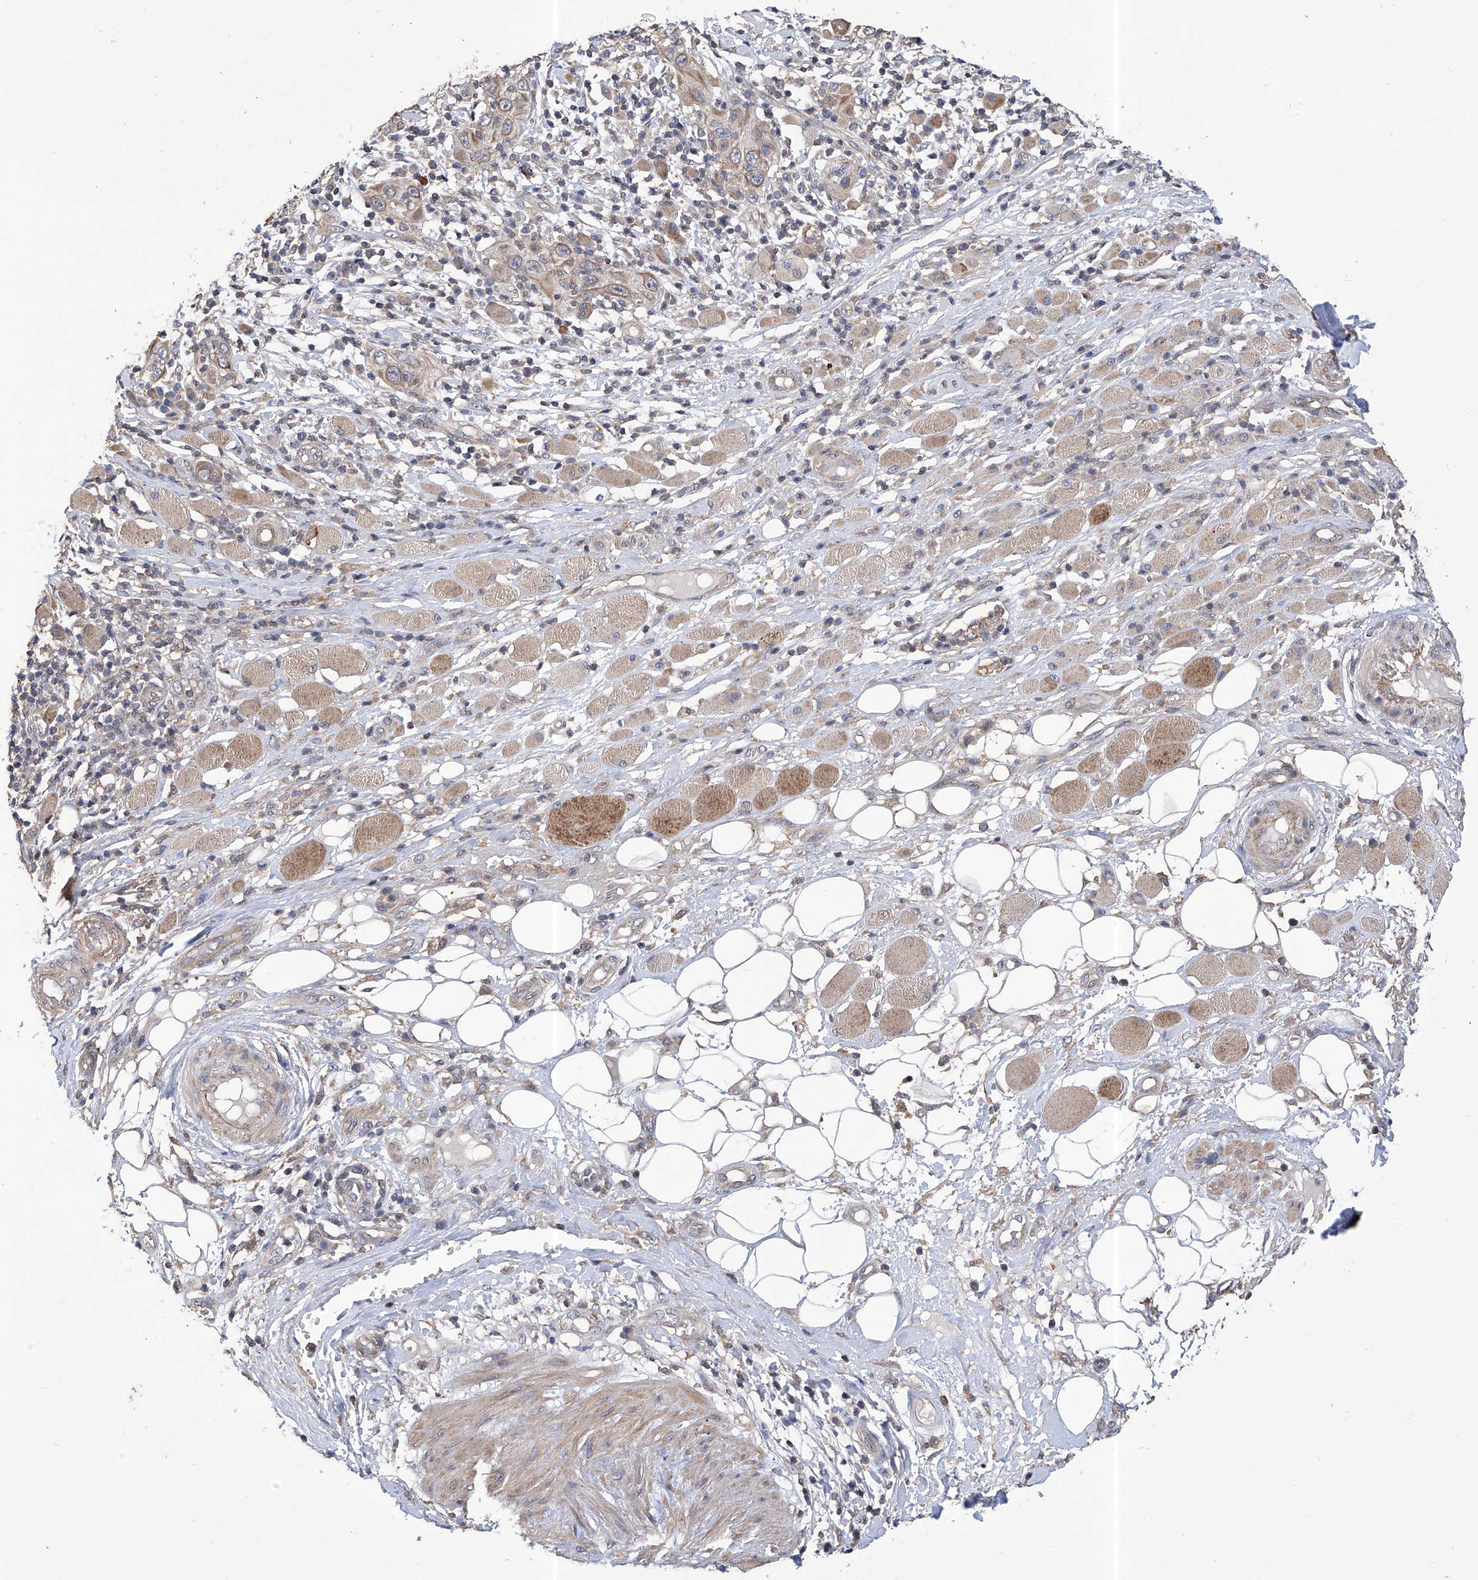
{"staining": {"intensity": "weak", "quantity": ">75%", "location": "cytoplasmic/membranous"}, "tissue": "skin cancer", "cell_type": "Tumor cells", "image_type": "cancer", "snomed": [{"axis": "morphology", "description": "Squamous cell carcinoma, NOS"}, {"axis": "topography", "description": "Skin"}], "caption": "An IHC image of neoplastic tissue is shown. Protein staining in brown labels weak cytoplasmic/membranous positivity in squamous cell carcinoma (skin) within tumor cells.", "gene": "KIFC2", "patient": {"sex": "female", "age": 88}}